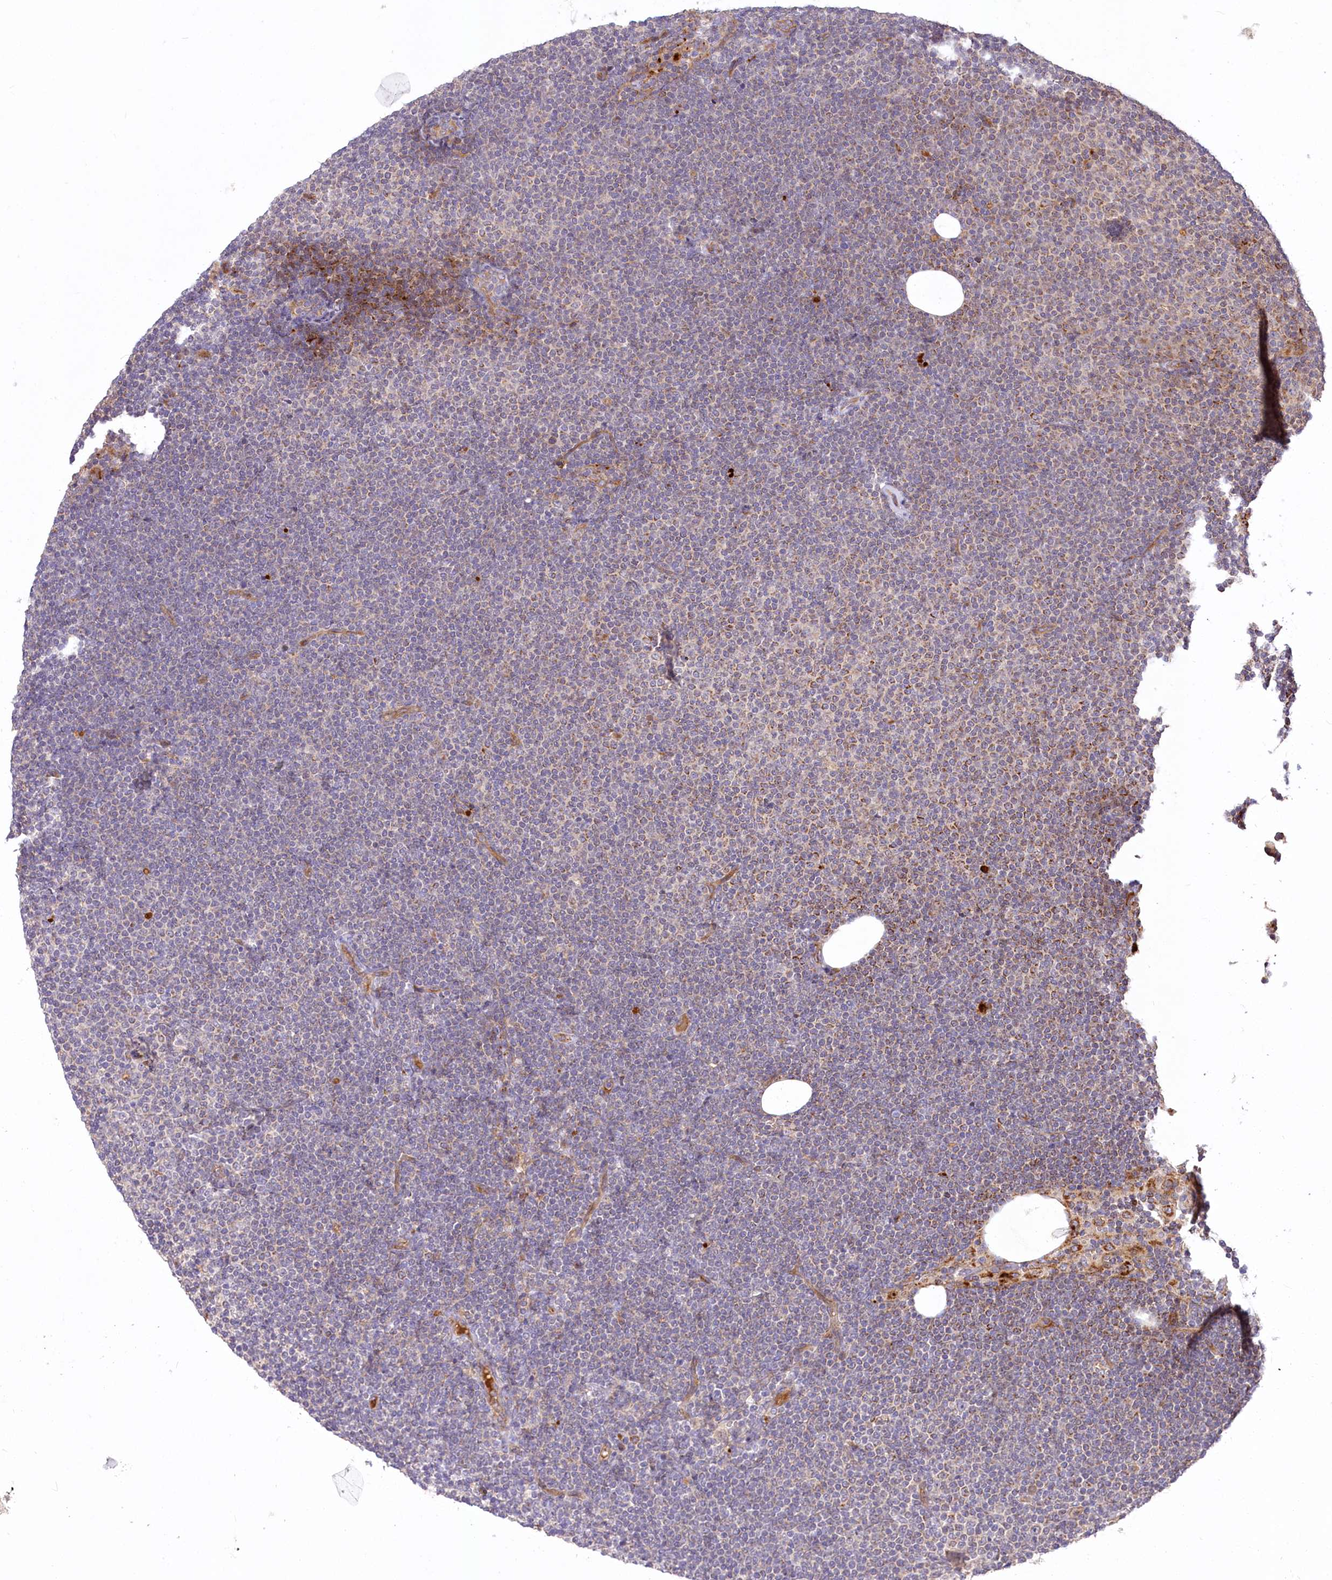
{"staining": {"intensity": "negative", "quantity": "none", "location": "none"}, "tissue": "lymphoma", "cell_type": "Tumor cells", "image_type": "cancer", "snomed": [{"axis": "morphology", "description": "Malignant lymphoma, non-Hodgkin's type, Low grade"}, {"axis": "topography", "description": "Lymph node"}], "caption": "DAB immunohistochemical staining of human lymphoma reveals no significant positivity in tumor cells.", "gene": "PSTK", "patient": {"sex": "female", "age": 53}}